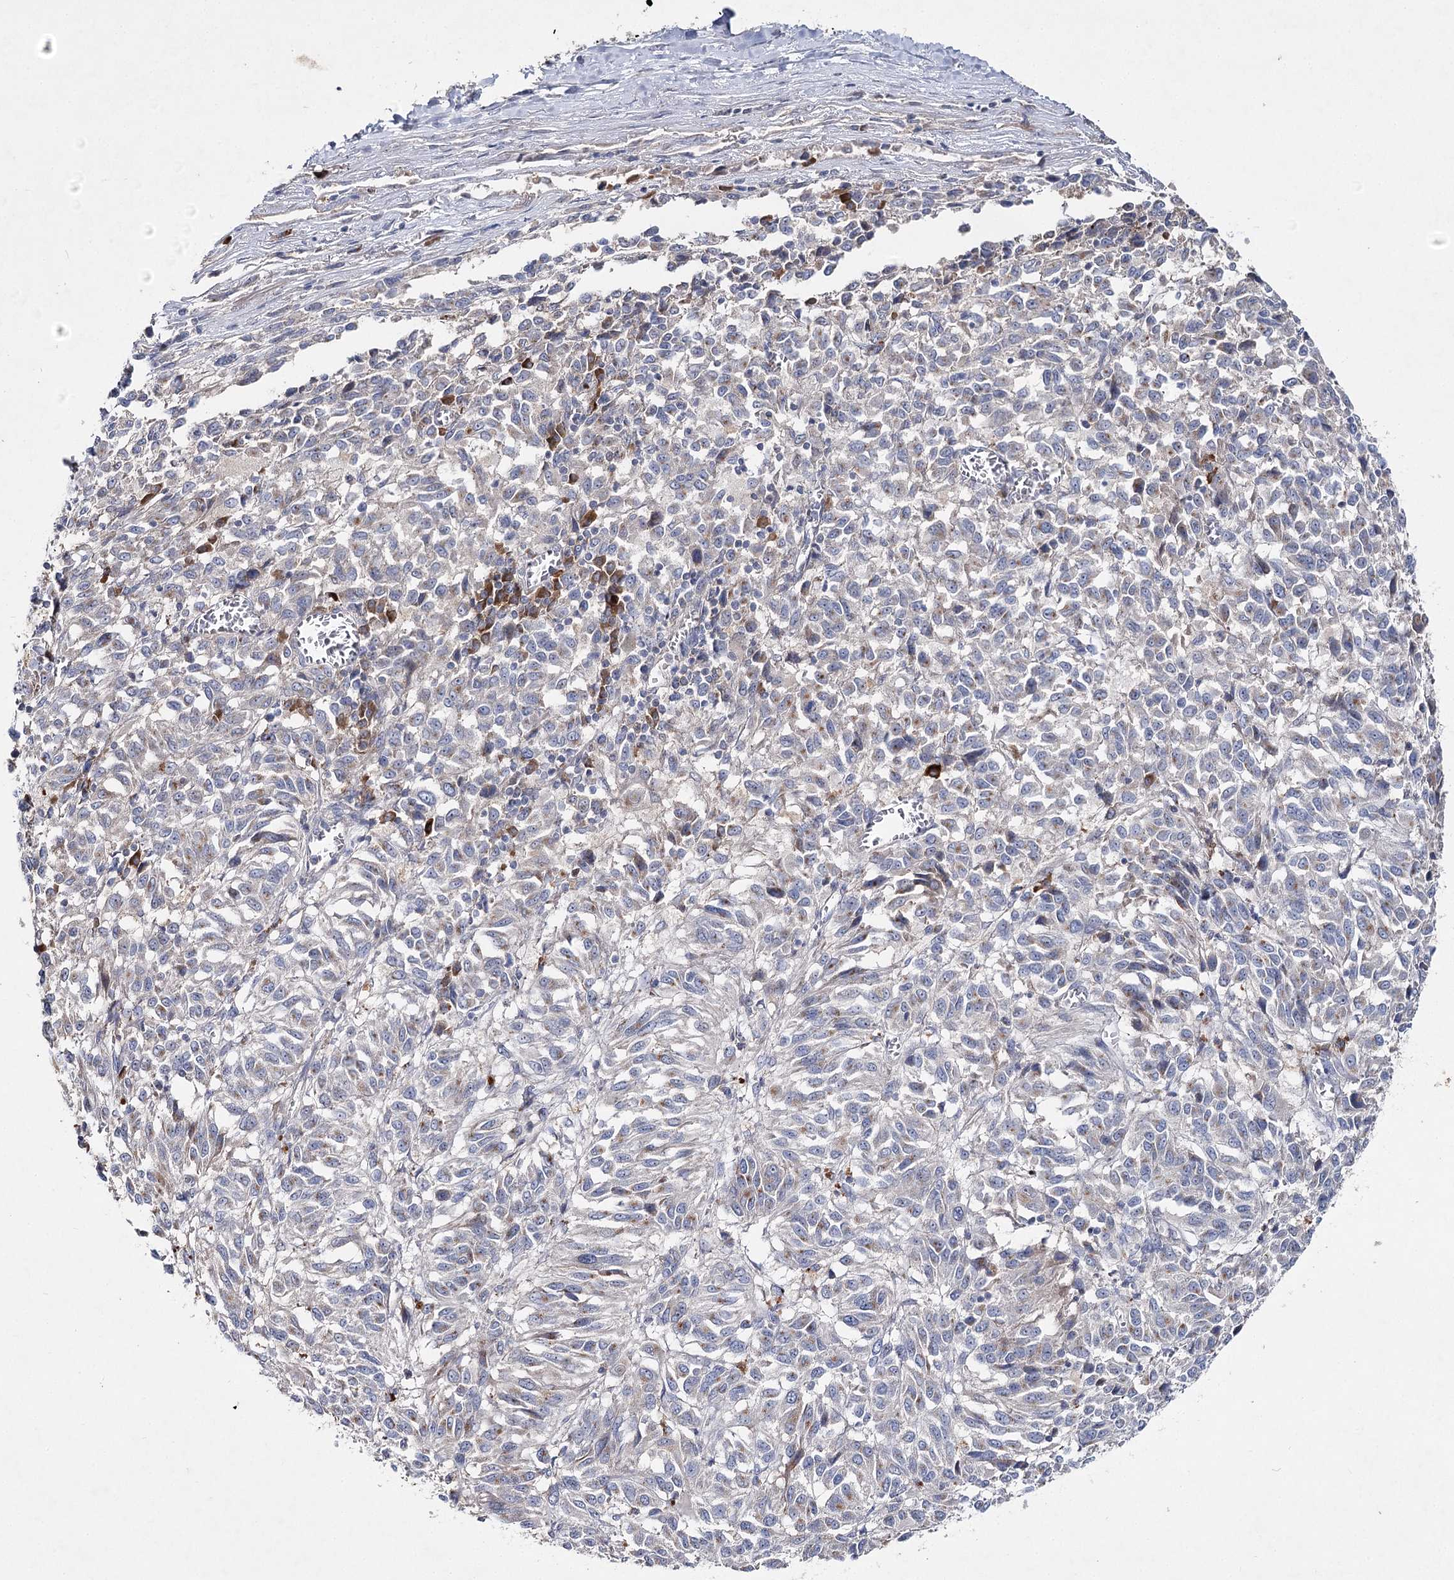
{"staining": {"intensity": "negative", "quantity": "none", "location": "none"}, "tissue": "melanoma", "cell_type": "Tumor cells", "image_type": "cancer", "snomed": [{"axis": "morphology", "description": "Malignant melanoma, Metastatic site"}, {"axis": "topography", "description": "Lung"}], "caption": "An image of malignant melanoma (metastatic site) stained for a protein displays no brown staining in tumor cells.", "gene": "IL1RAP", "patient": {"sex": "male", "age": 64}}